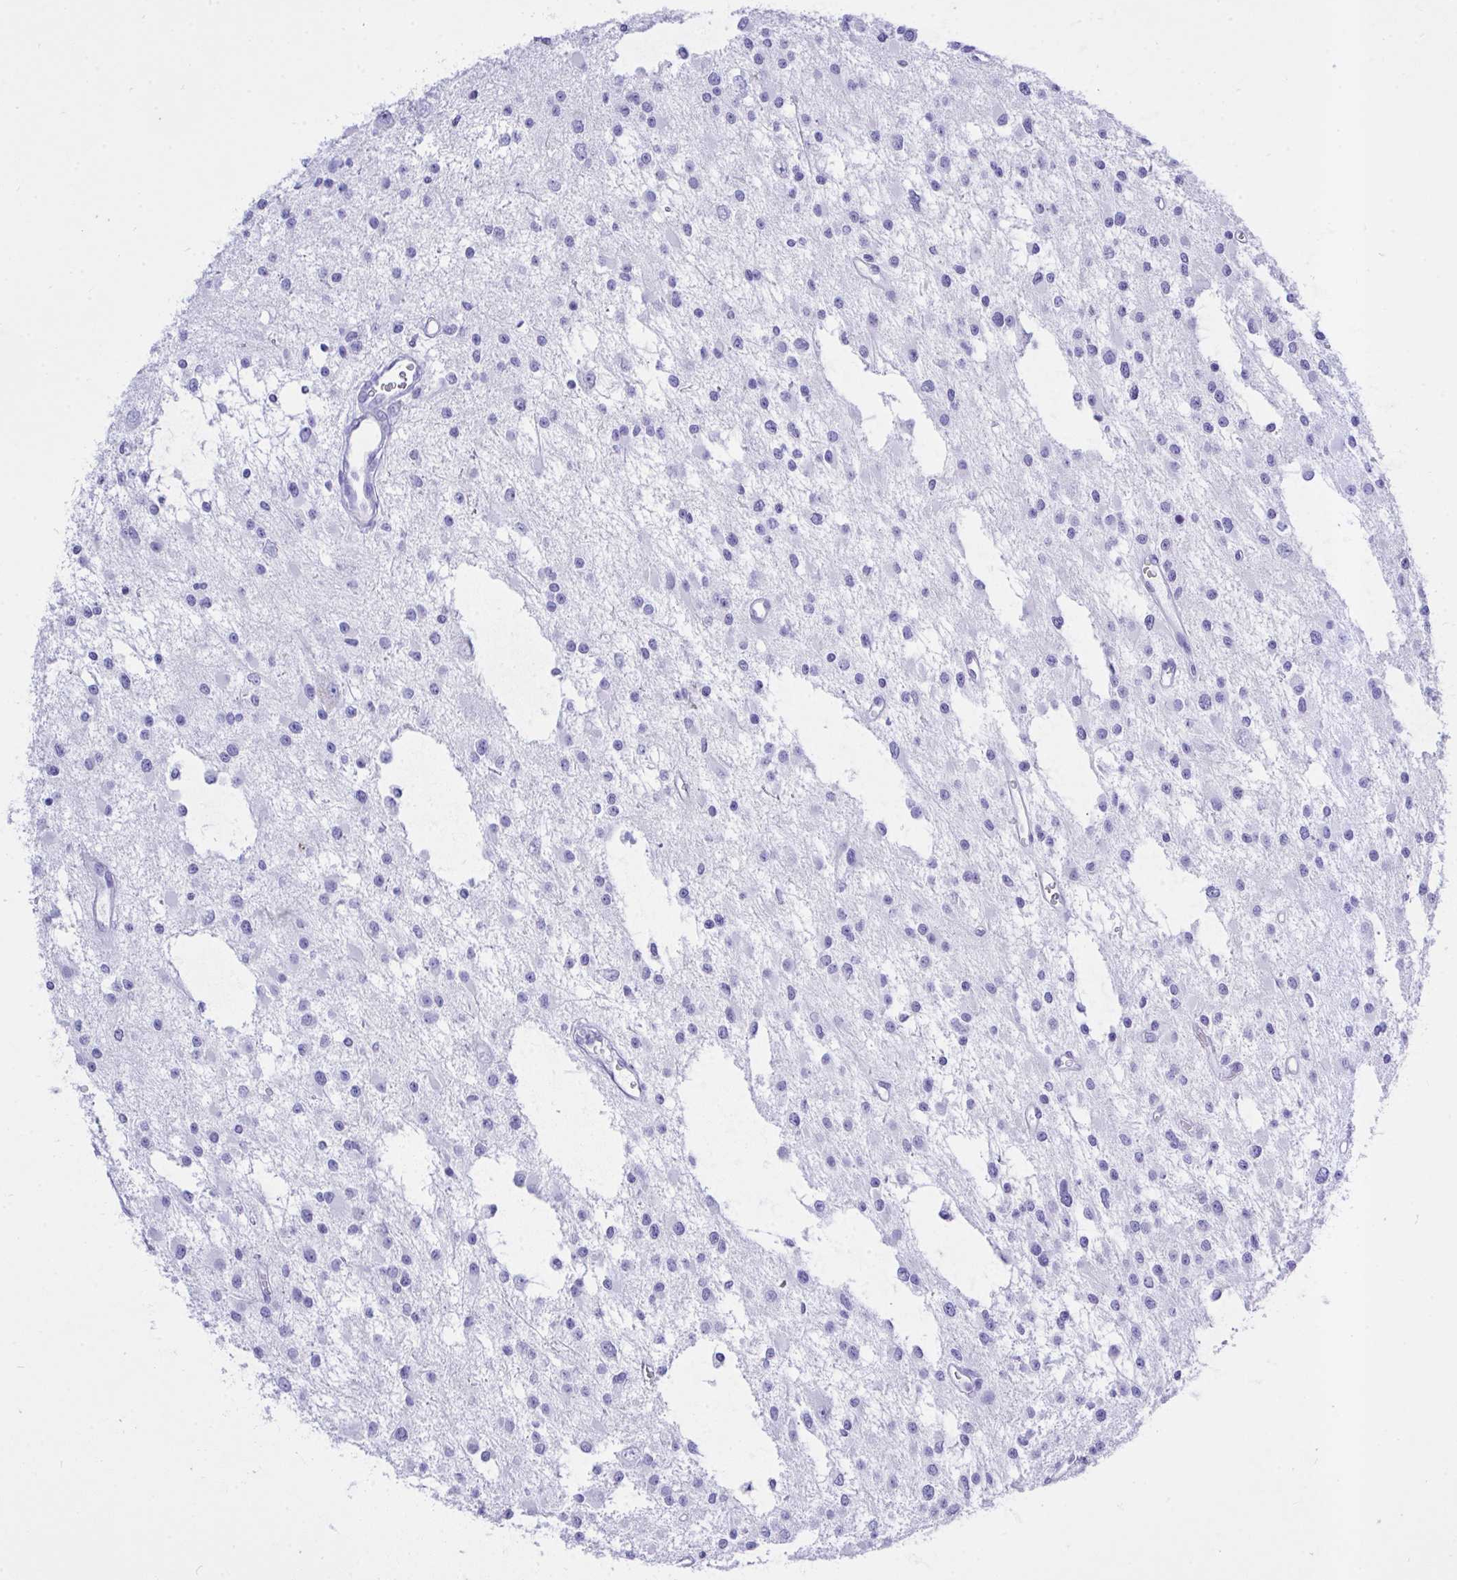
{"staining": {"intensity": "negative", "quantity": "none", "location": "none"}, "tissue": "glioma", "cell_type": "Tumor cells", "image_type": "cancer", "snomed": [{"axis": "morphology", "description": "Glioma, malignant, Low grade"}, {"axis": "topography", "description": "Brain"}], "caption": "High magnification brightfield microscopy of glioma stained with DAB (brown) and counterstained with hematoxylin (blue): tumor cells show no significant staining.", "gene": "AKR1D1", "patient": {"sex": "male", "age": 43}}